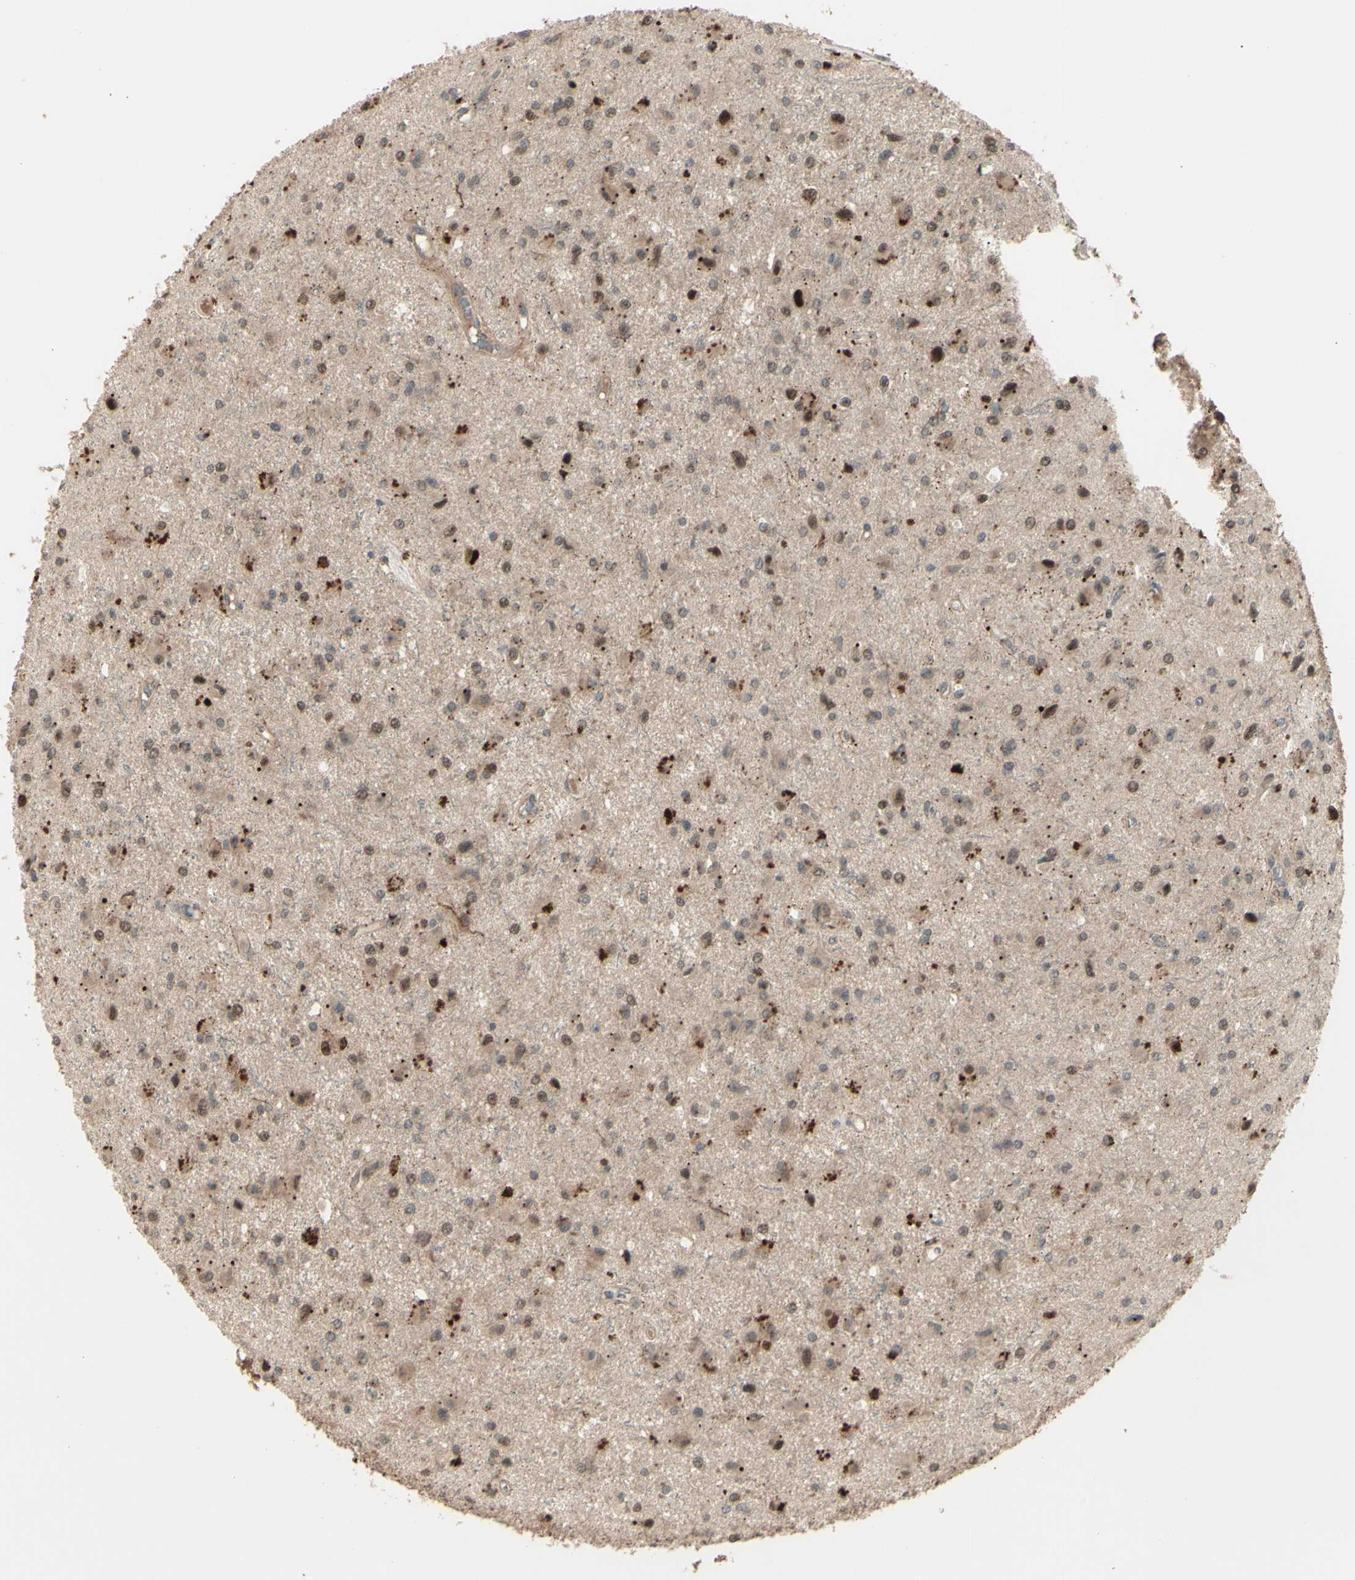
{"staining": {"intensity": "strong", "quantity": ">75%", "location": "cytoplasmic/membranous,nuclear"}, "tissue": "glioma", "cell_type": "Tumor cells", "image_type": "cancer", "snomed": [{"axis": "morphology", "description": "Glioma, malignant, Low grade"}, {"axis": "topography", "description": "Brain"}], "caption": "This histopathology image reveals glioma stained with IHC to label a protein in brown. The cytoplasmic/membranous and nuclear of tumor cells show strong positivity for the protein. Nuclei are counter-stained blue.", "gene": "MLF2", "patient": {"sex": "male", "age": 58}}